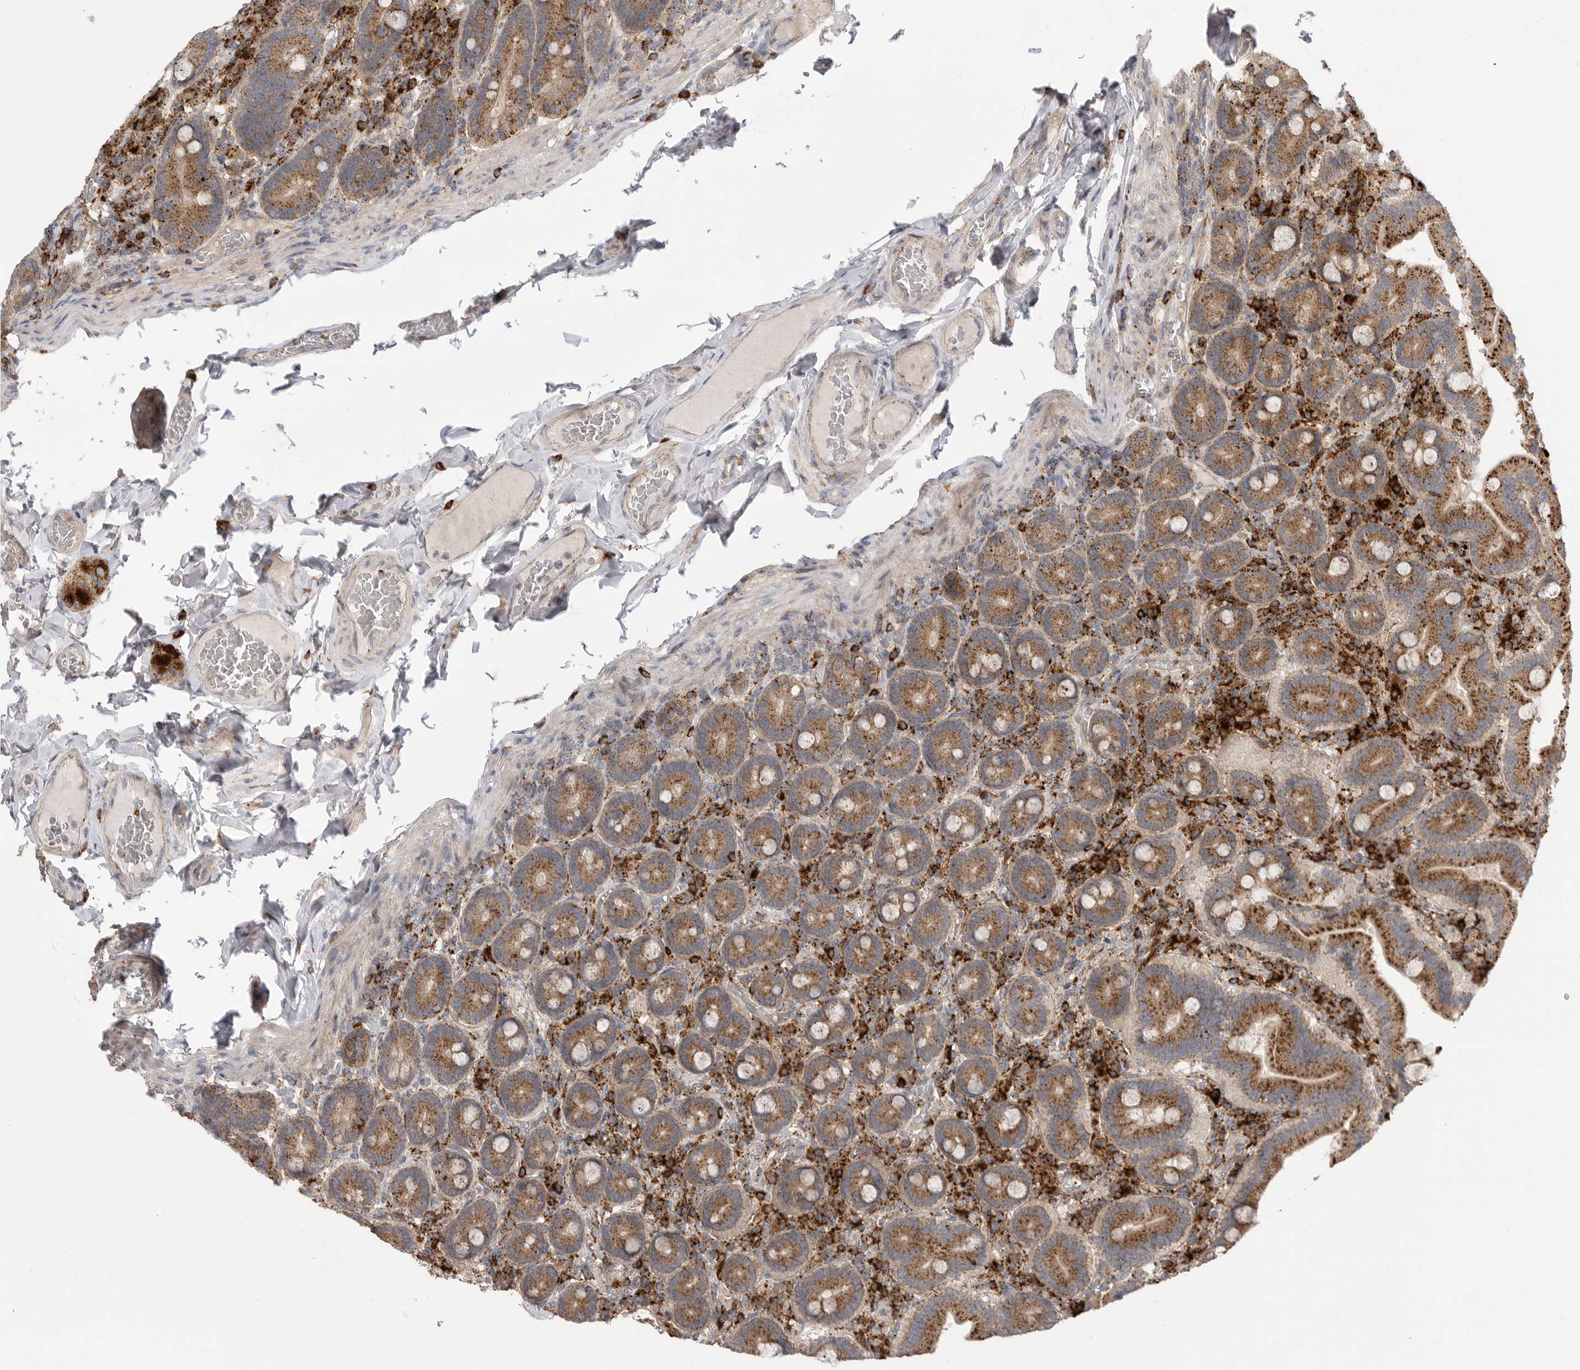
{"staining": {"intensity": "strong", "quantity": ">75%", "location": "cytoplasmic/membranous"}, "tissue": "duodenum", "cell_type": "Glandular cells", "image_type": "normal", "snomed": [{"axis": "morphology", "description": "Normal tissue, NOS"}, {"axis": "topography", "description": "Duodenum"}], "caption": "Protein expression analysis of normal duodenum demonstrates strong cytoplasmic/membranous staining in approximately >75% of glandular cells. (Brightfield microscopy of DAB IHC at high magnification).", "gene": "GALNS", "patient": {"sex": "female", "age": 62}}